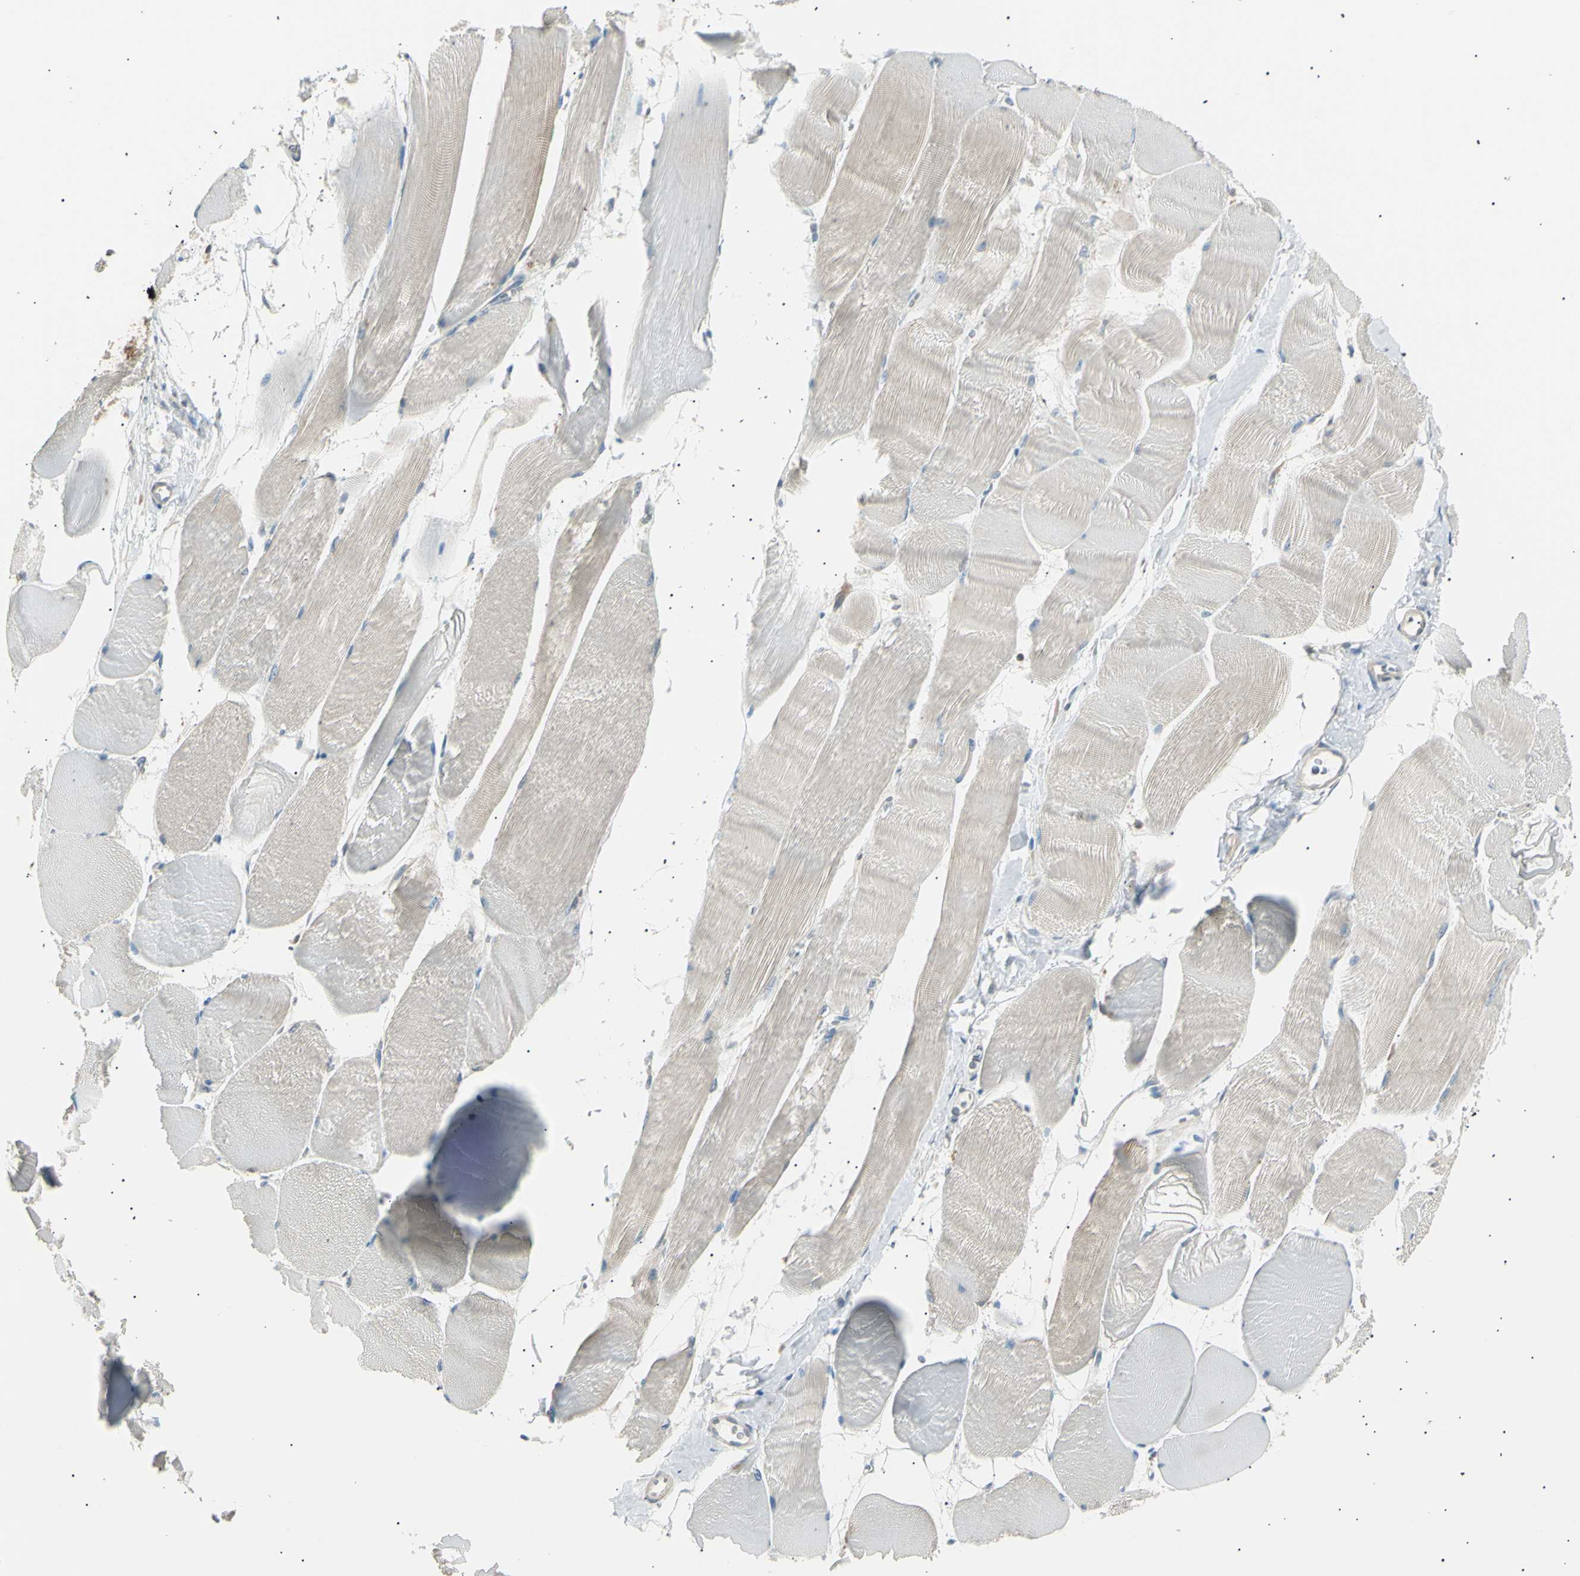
{"staining": {"intensity": "negative", "quantity": "none", "location": "none"}, "tissue": "skeletal muscle", "cell_type": "Myocytes", "image_type": "normal", "snomed": [{"axis": "morphology", "description": "Normal tissue, NOS"}, {"axis": "morphology", "description": "Squamous cell carcinoma, NOS"}, {"axis": "topography", "description": "Skeletal muscle"}], "caption": "A micrograph of skeletal muscle stained for a protein shows no brown staining in myocytes. Brightfield microscopy of immunohistochemistry stained with DAB (3,3'-diaminobenzidine) (brown) and hematoxylin (blue), captured at high magnification.", "gene": "LHPP", "patient": {"sex": "male", "age": 51}}